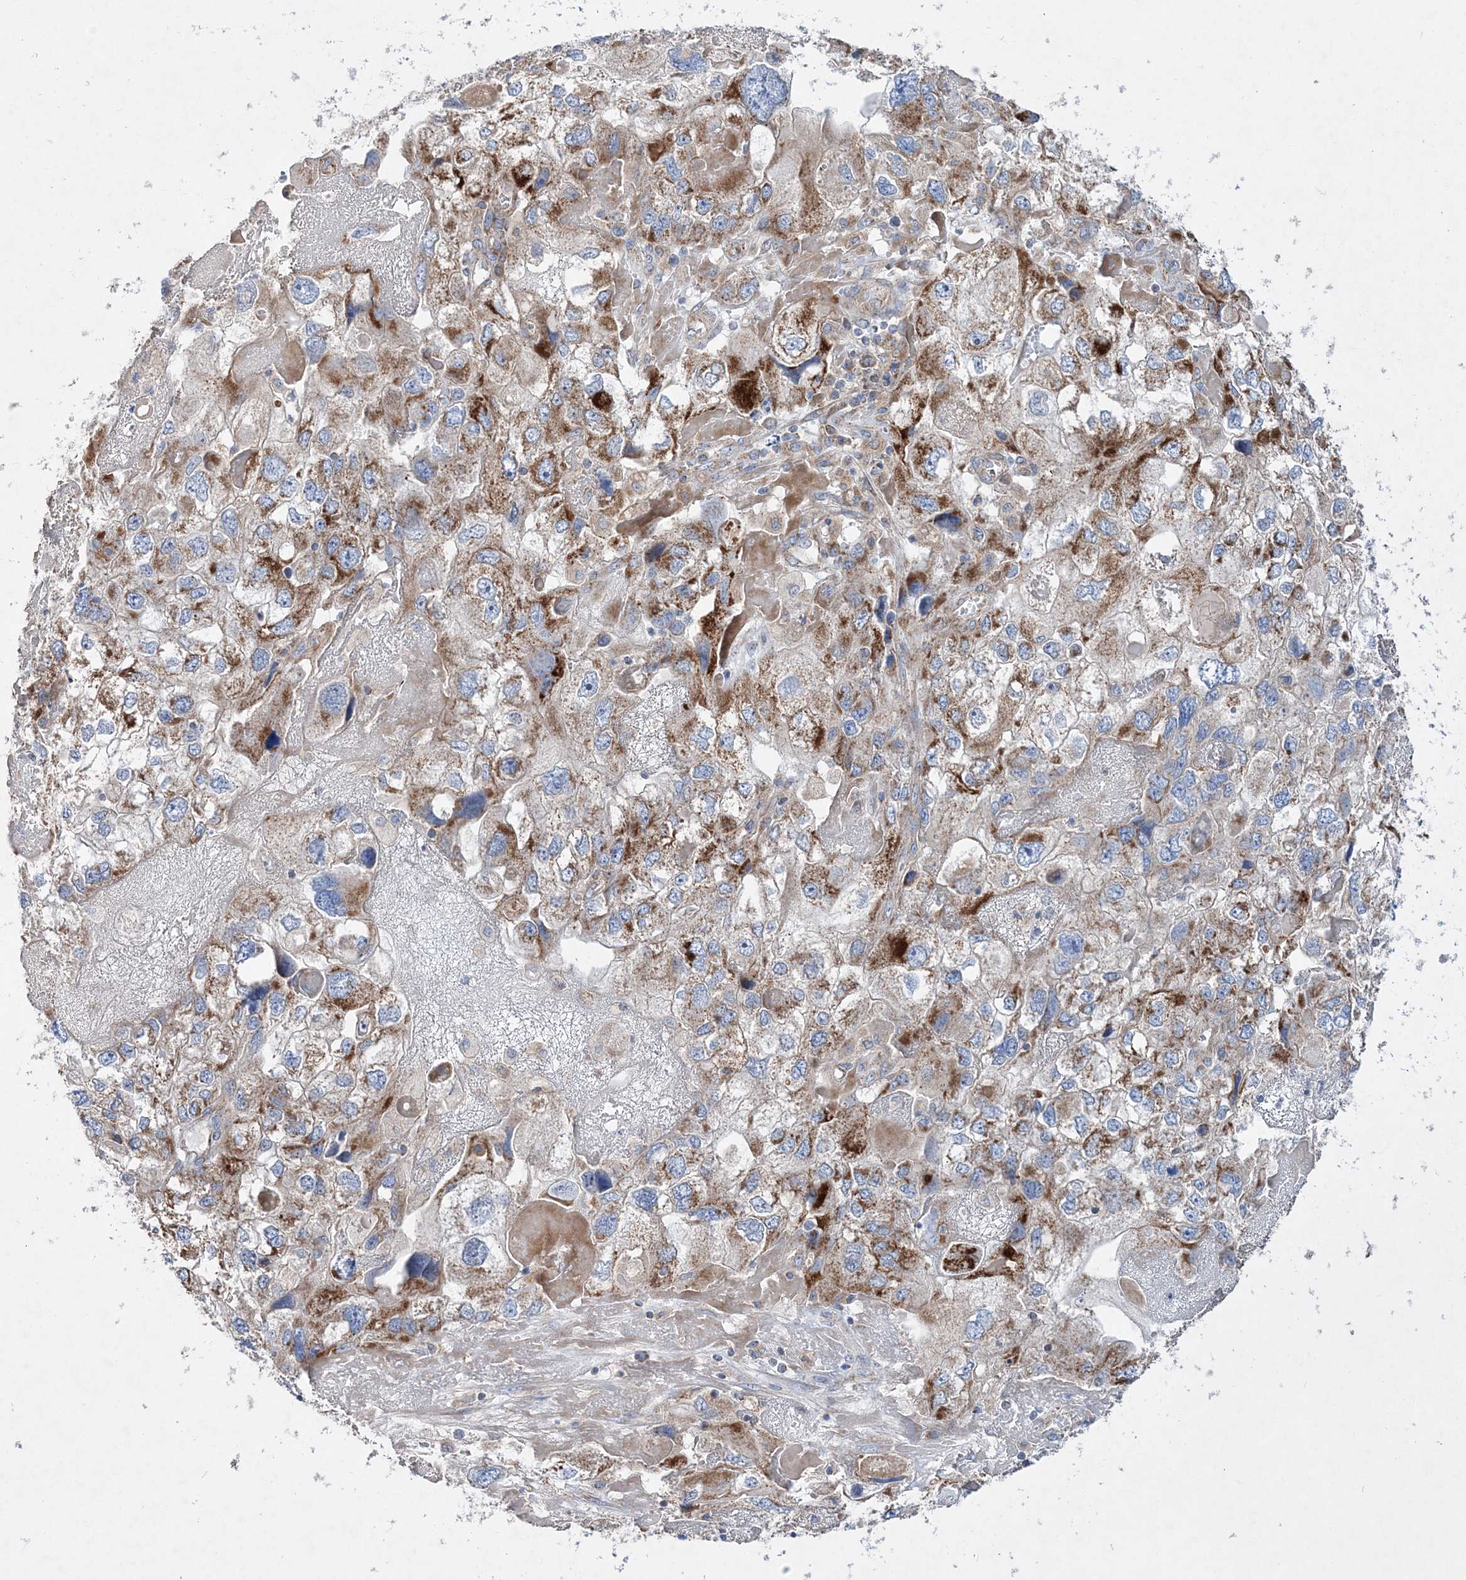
{"staining": {"intensity": "moderate", "quantity": "25%-75%", "location": "cytoplasmic/membranous"}, "tissue": "endometrial cancer", "cell_type": "Tumor cells", "image_type": "cancer", "snomed": [{"axis": "morphology", "description": "Adenocarcinoma, NOS"}, {"axis": "topography", "description": "Endometrium"}], "caption": "Human endometrial cancer (adenocarcinoma) stained for a protein (brown) shows moderate cytoplasmic/membranous positive staining in about 25%-75% of tumor cells.", "gene": "NGLY1", "patient": {"sex": "female", "age": 49}}